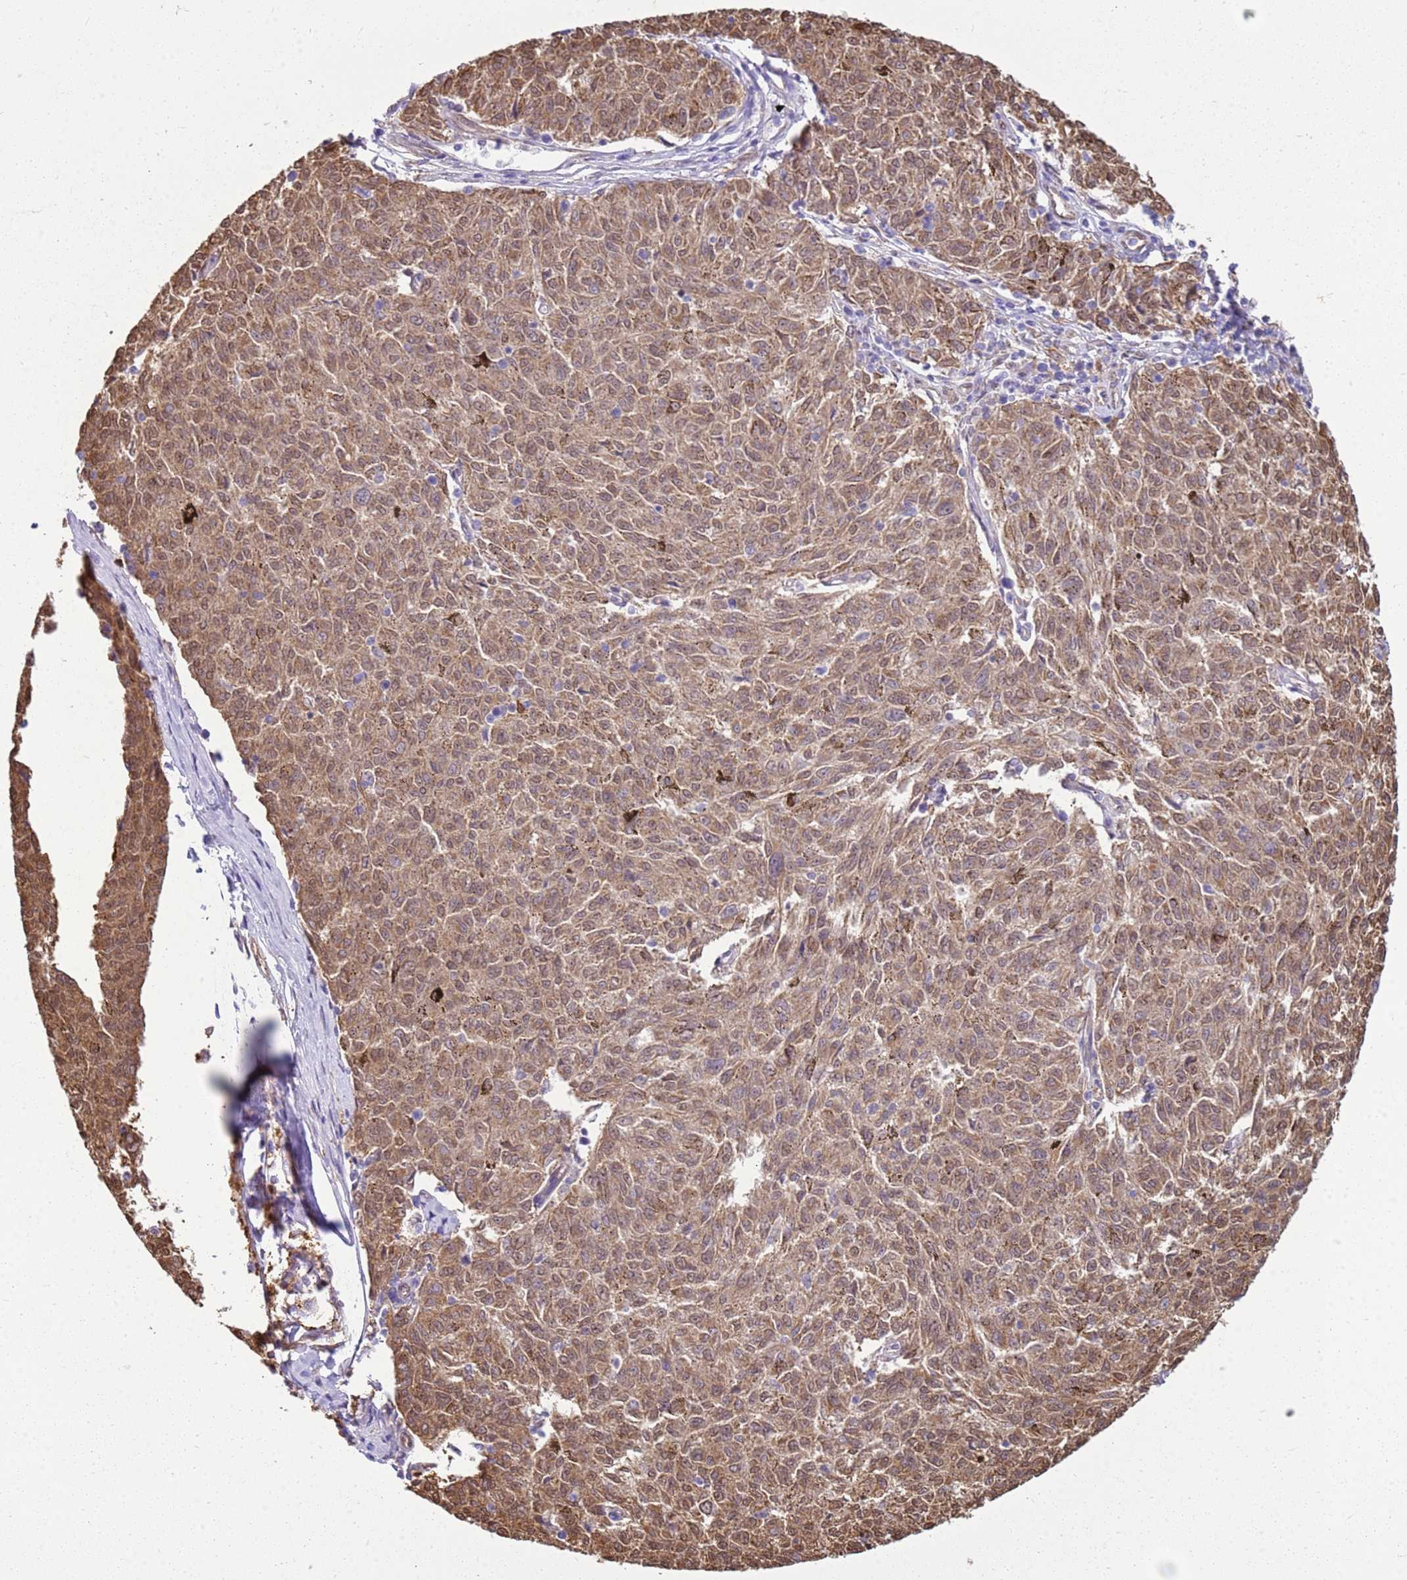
{"staining": {"intensity": "moderate", "quantity": ">75%", "location": "cytoplasmic/membranous"}, "tissue": "melanoma", "cell_type": "Tumor cells", "image_type": "cancer", "snomed": [{"axis": "morphology", "description": "Malignant melanoma, NOS"}, {"axis": "topography", "description": "Skin"}], "caption": "This is an image of immunohistochemistry staining of malignant melanoma, which shows moderate staining in the cytoplasmic/membranous of tumor cells.", "gene": "YWHAE", "patient": {"sex": "female", "age": 72}}